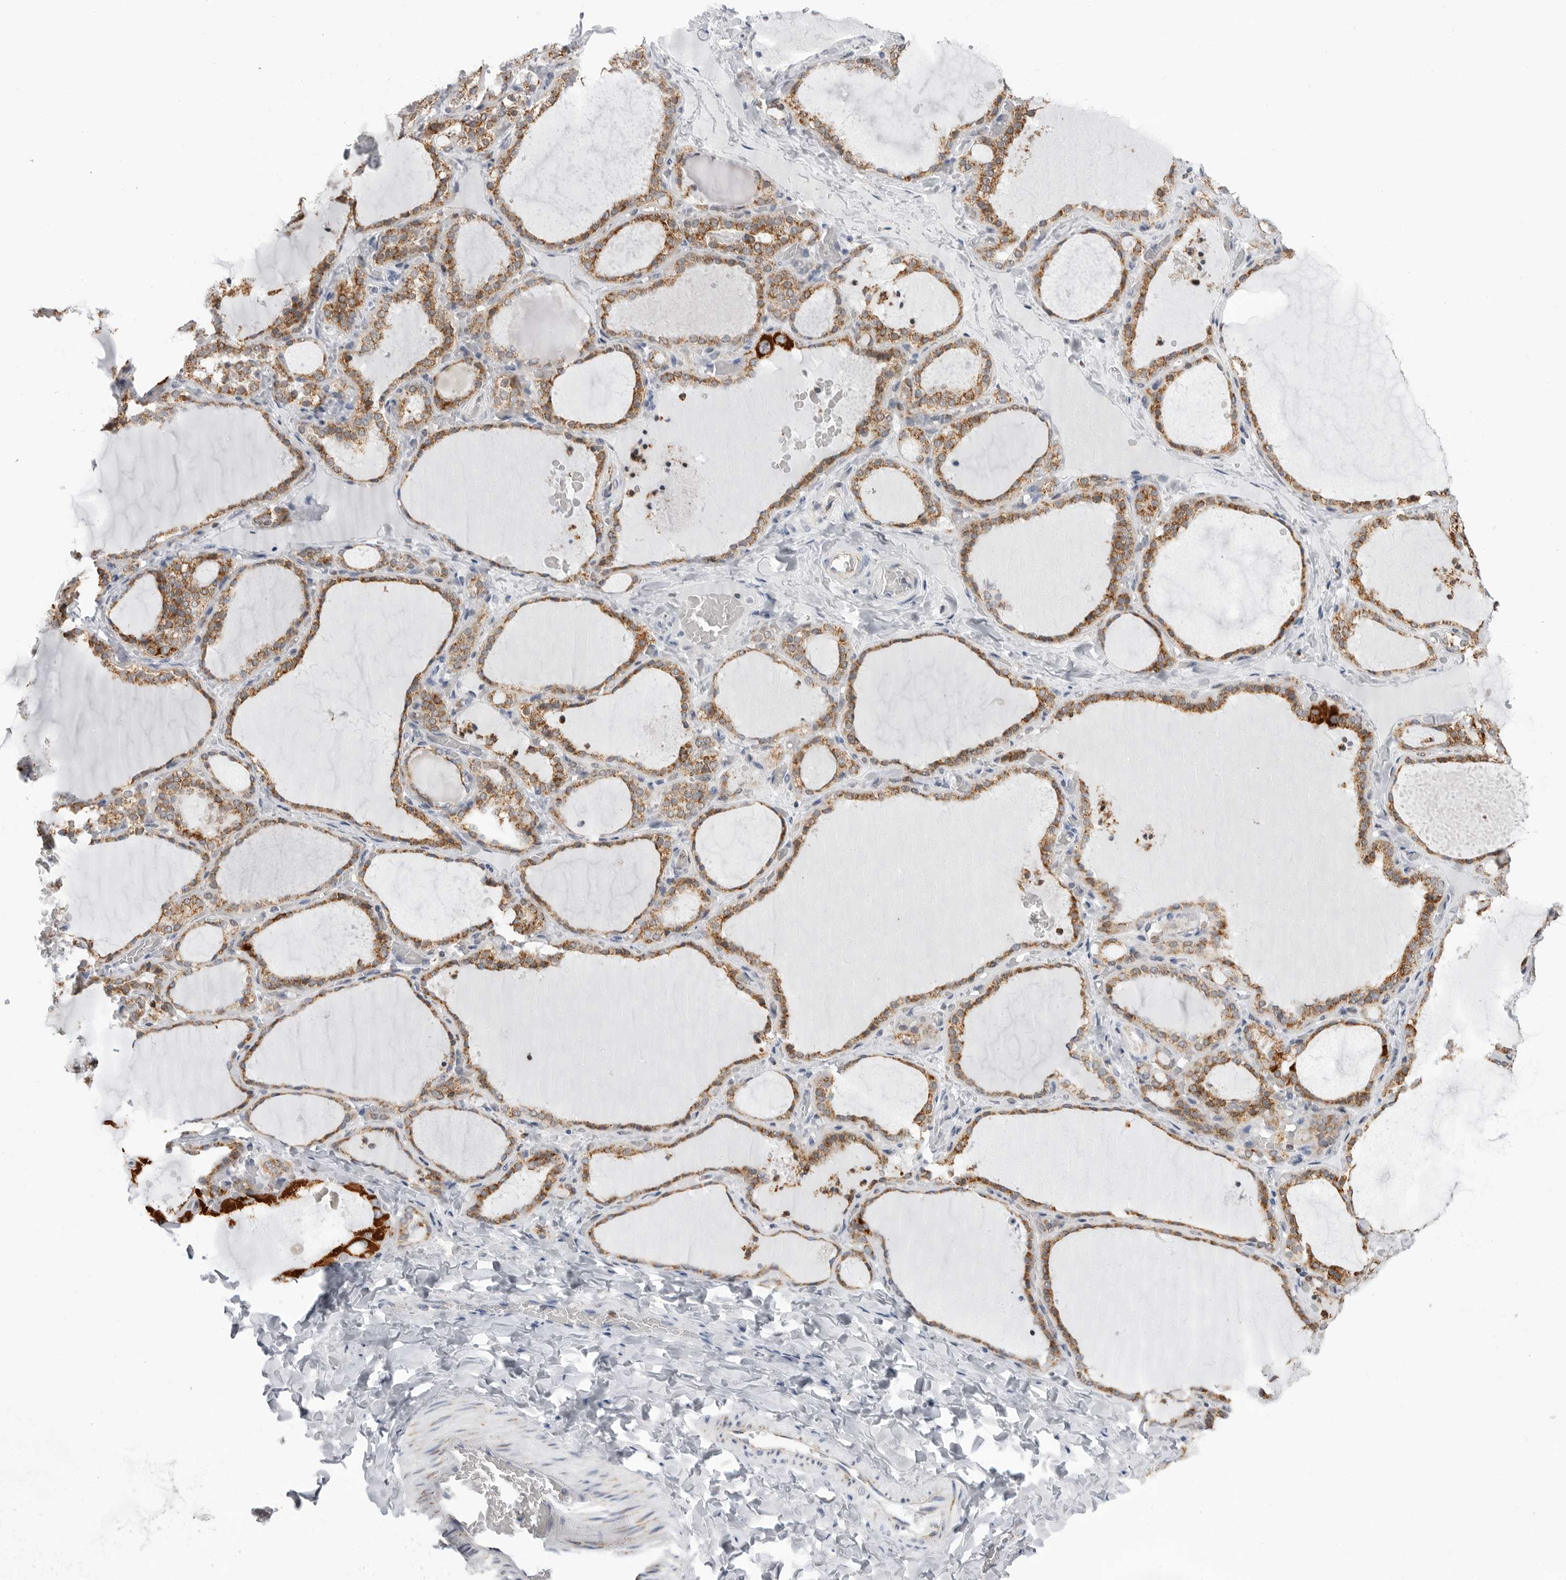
{"staining": {"intensity": "moderate", "quantity": ">75%", "location": "cytoplasmic/membranous"}, "tissue": "thyroid gland", "cell_type": "Glandular cells", "image_type": "normal", "snomed": [{"axis": "morphology", "description": "Normal tissue, NOS"}, {"axis": "topography", "description": "Thyroid gland"}], "caption": "DAB immunohistochemical staining of benign thyroid gland displays moderate cytoplasmic/membranous protein positivity in about >75% of glandular cells. (DAB (3,3'-diaminobenzidine) = brown stain, brightfield microscopy at high magnification).", "gene": "COX5A", "patient": {"sex": "female", "age": 22}}